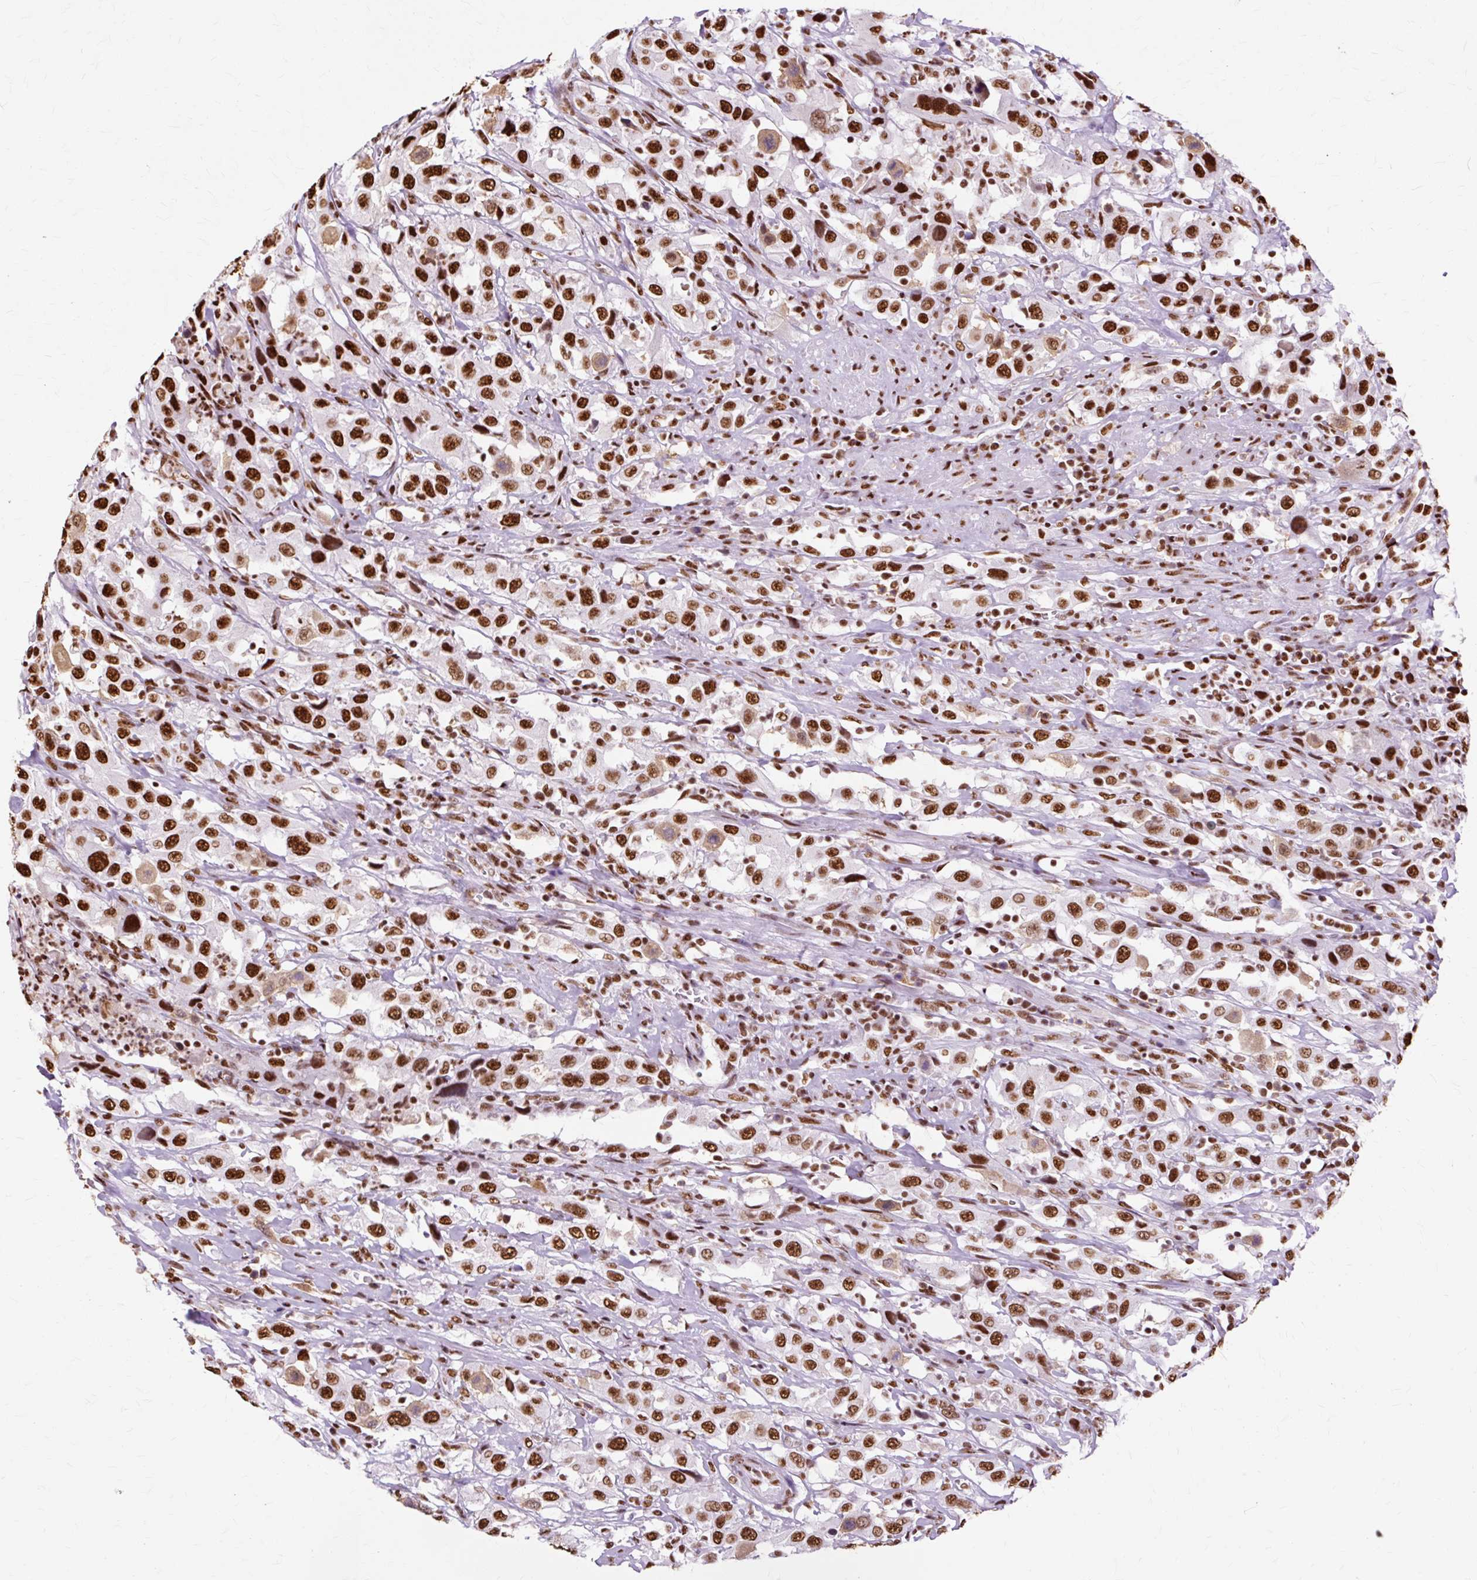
{"staining": {"intensity": "strong", "quantity": ">75%", "location": "nuclear"}, "tissue": "urothelial cancer", "cell_type": "Tumor cells", "image_type": "cancer", "snomed": [{"axis": "morphology", "description": "Urothelial carcinoma, High grade"}, {"axis": "topography", "description": "Urinary bladder"}], "caption": "Urothelial carcinoma (high-grade) stained with DAB (3,3'-diaminobenzidine) immunohistochemistry (IHC) reveals high levels of strong nuclear positivity in about >75% of tumor cells.", "gene": "XRCC6", "patient": {"sex": "male", "age": 61}}